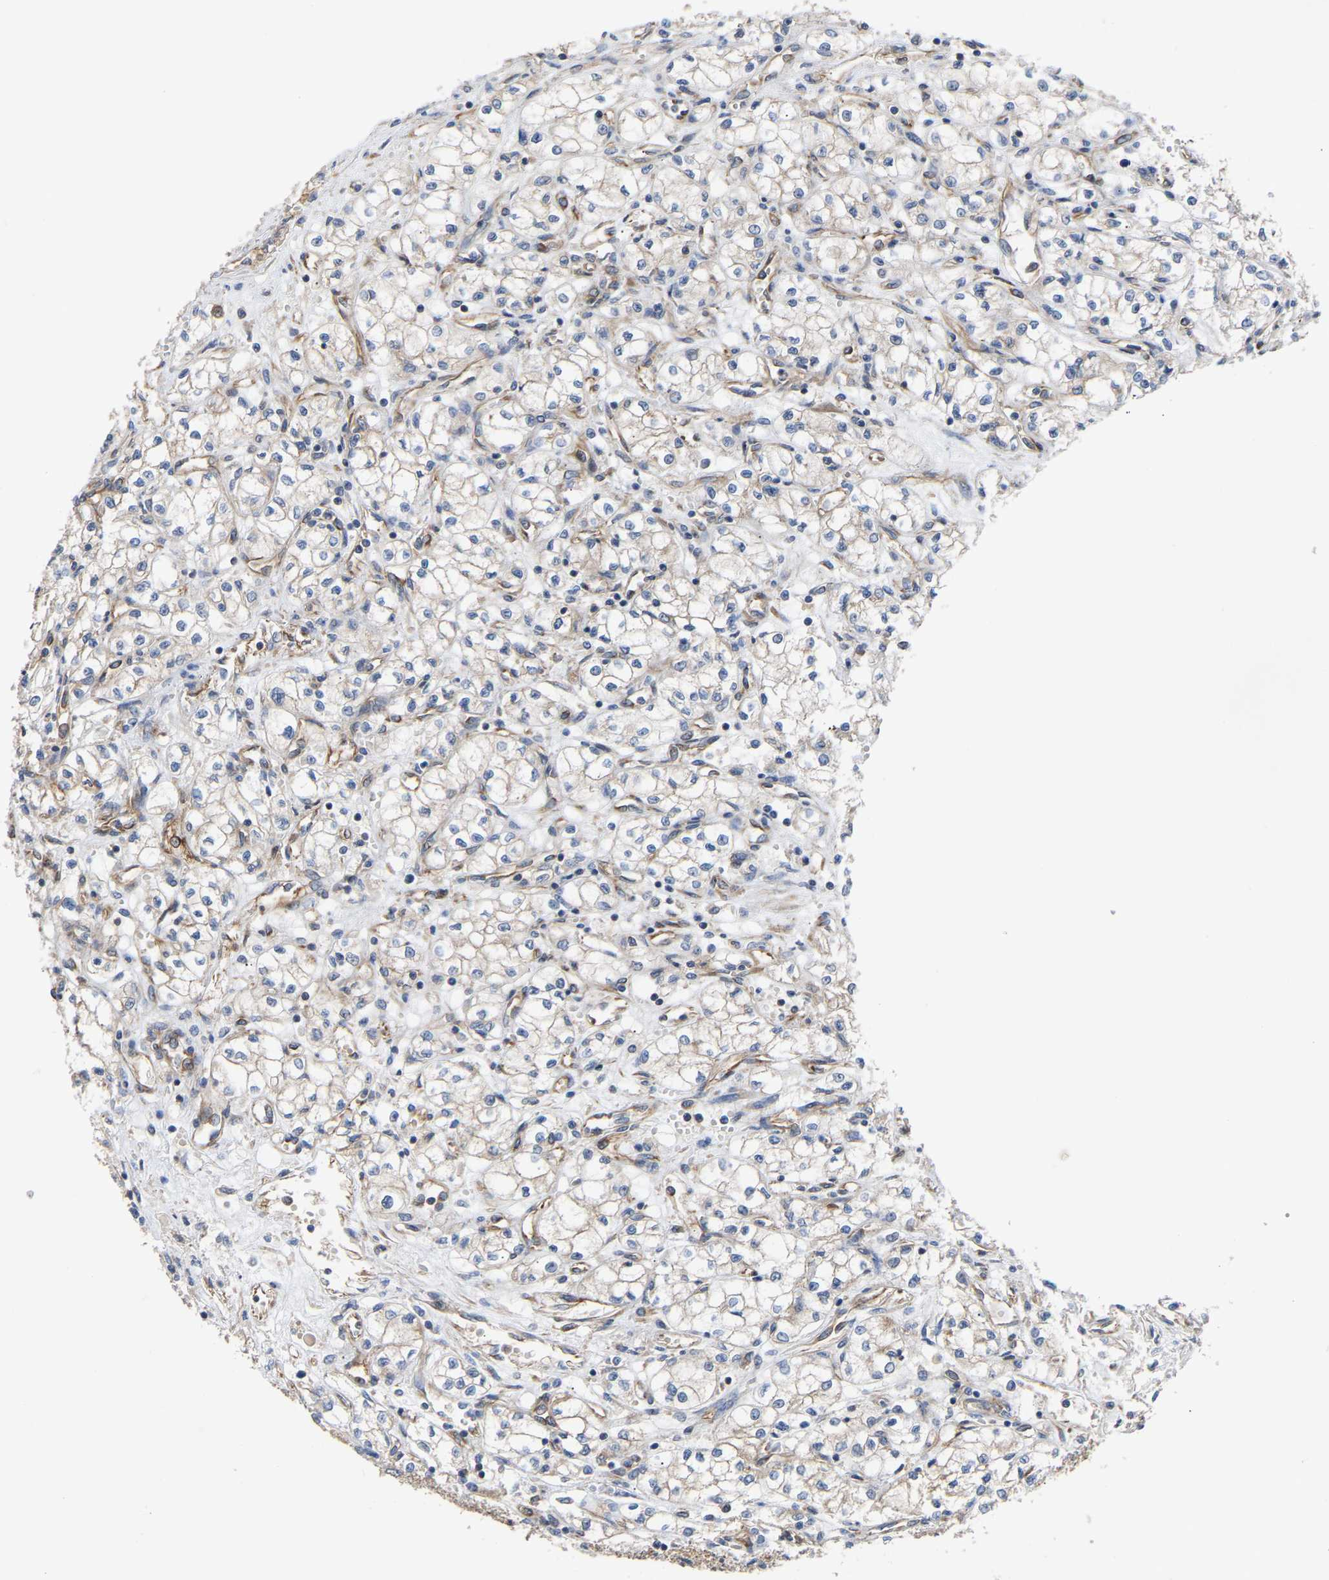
{"staining": {"intensity": "weak", "quantity": "<25%", "location": "cytoplasmic/membranous"}, "tissue": "renal cancer", "cell_type": "Tumor cells", "image_type": "cancer", "snomed": [{"axis": "morphology", "description": "Normal tissue, NOS"}, {"axis": "morphology", "description": "Adenocarcinoma, NOS"}, {"axis": "topography", "description": "Kidney"}], "caption": "The image reveals no significant positivity in tumor cells of renal cancer.", "gene": "LAPTM4B", "patient": {"sex": "male", "age": 59}}